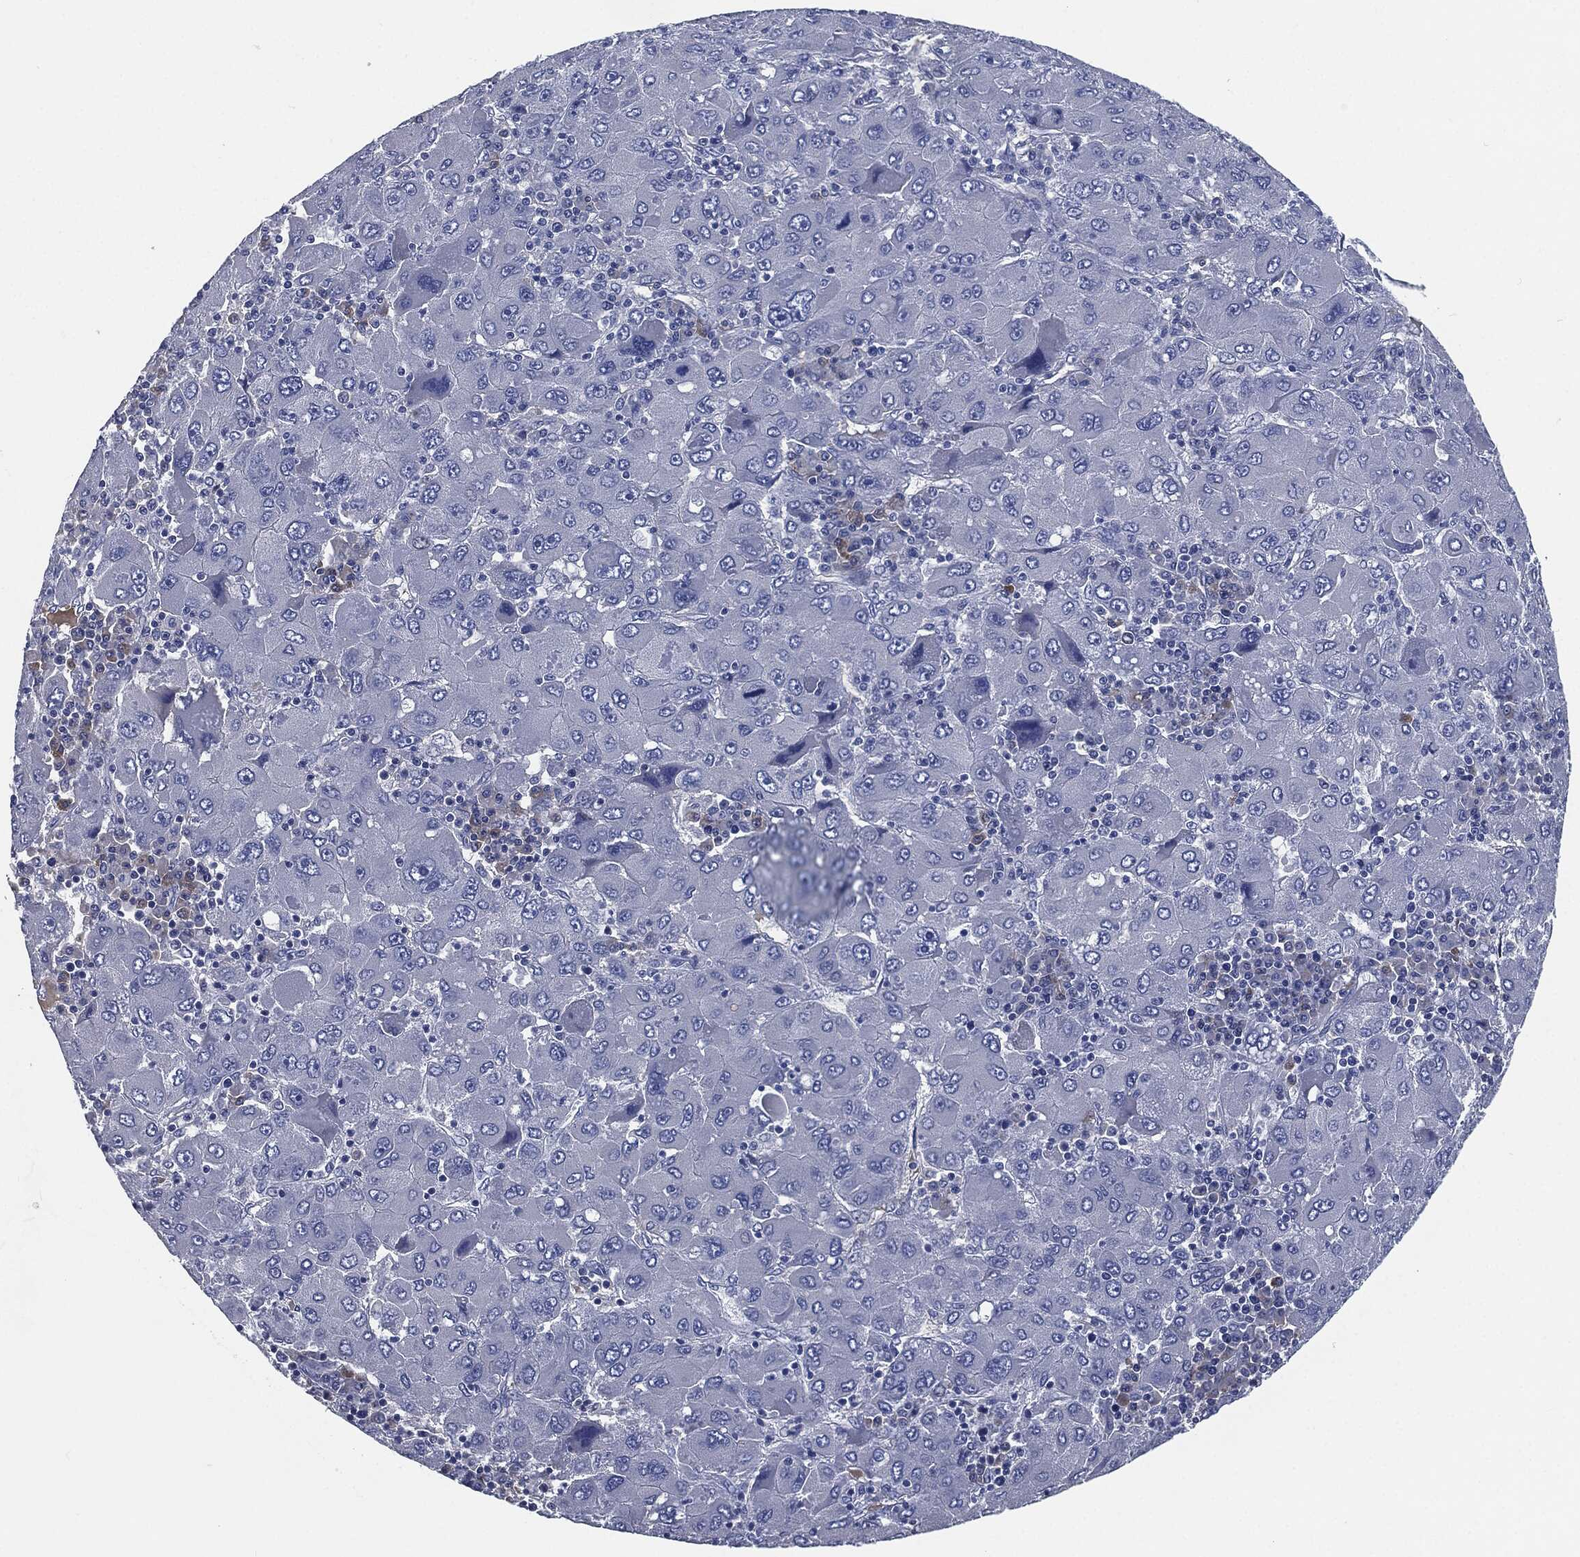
{"staining": {"intensity": "negative", "quantity": "none", "location": "none"}, "tissue": "liver cancer", "cell_type": "Tumor cells", "image_type": "cancer", "snomed": [{"axis": "morphology", "description": "Carcinoma, Hepatocellular, NOS"}, {"axis": "topography", "description": "Liver"}], "caption": "An immunohistochemistry photomicrograph of liver hepatocellular carcinoma is shown. There is no staining in tumor cells of liver hepatocellular carcinoma.", "gene": "CD27", "patient": {"sex": "male", "age": 75}}